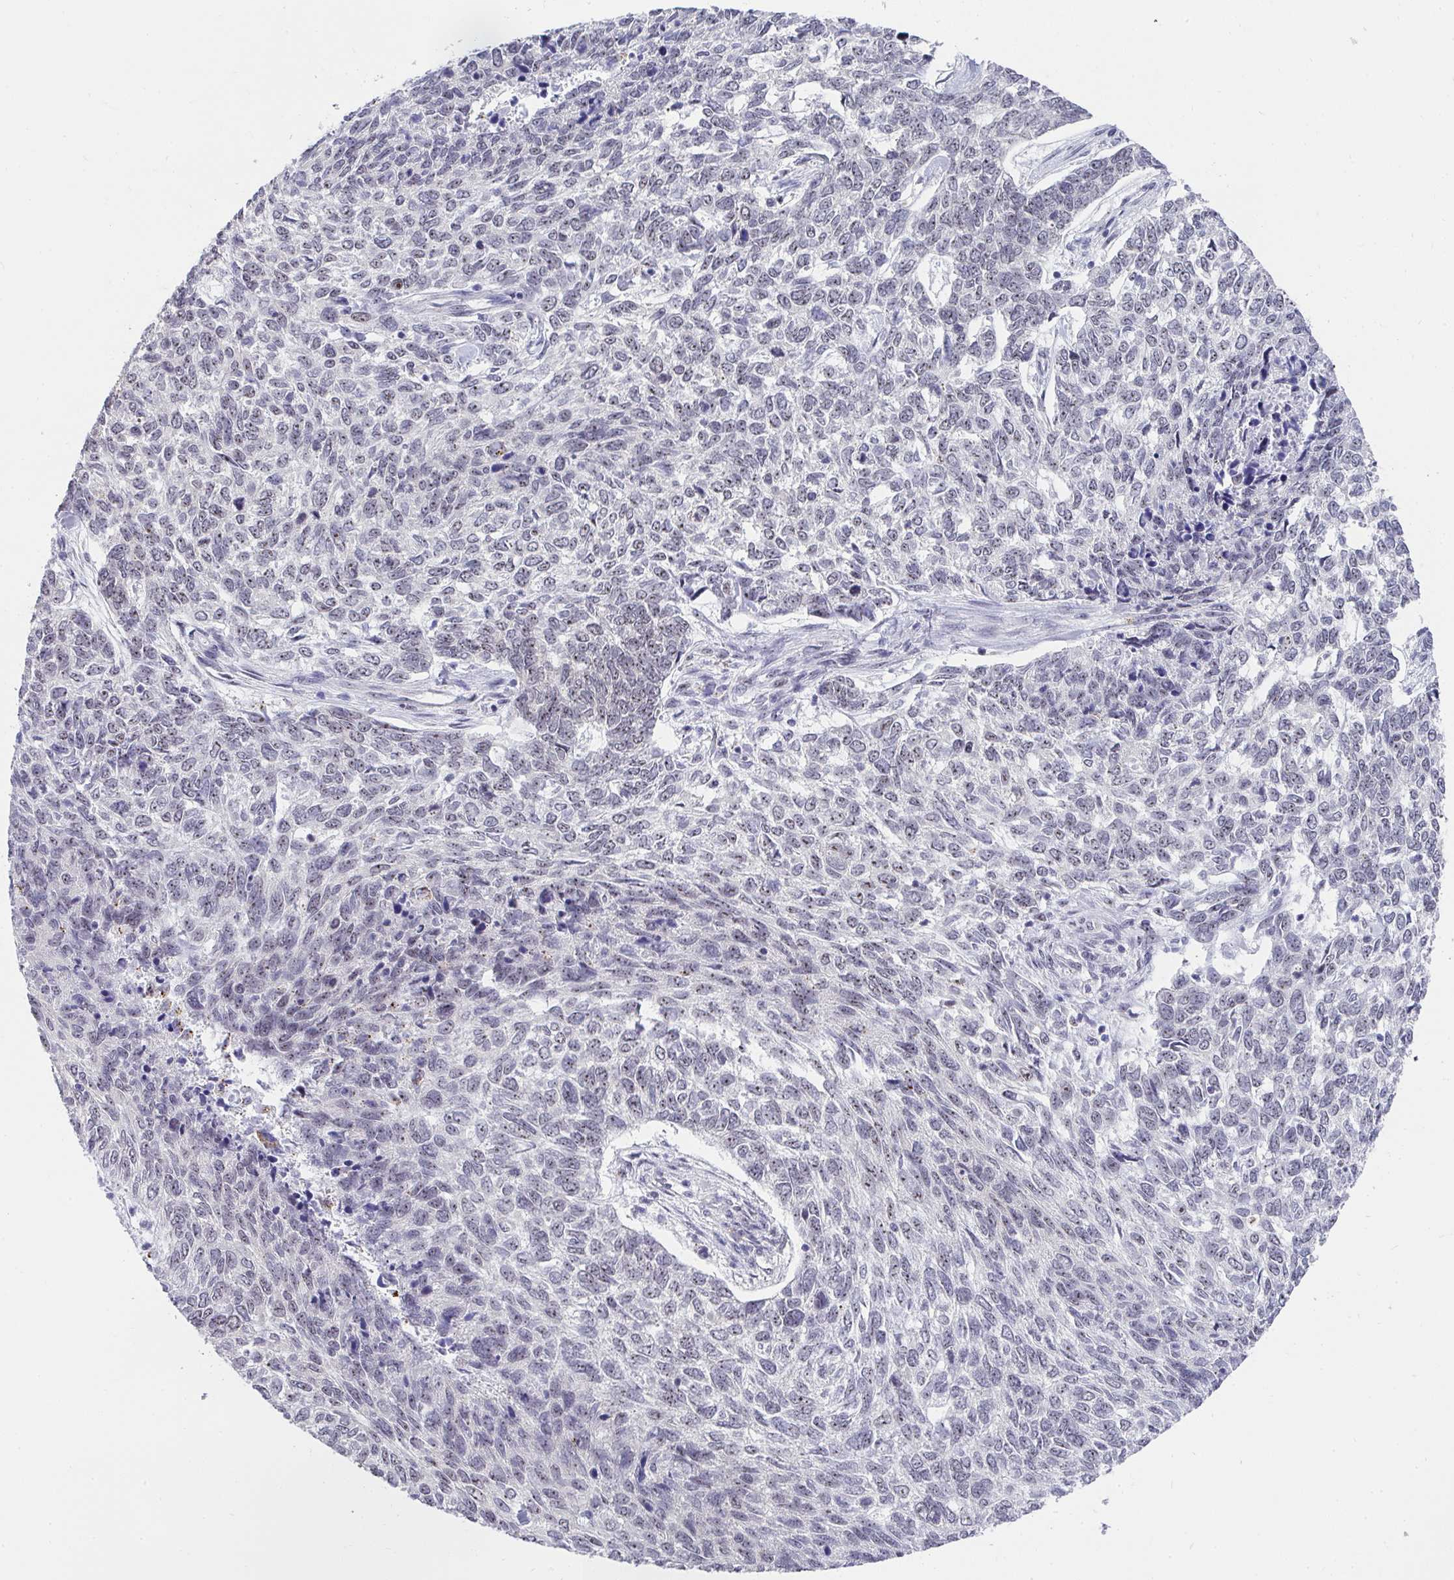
{"staining": {"intensity": "weak", "quantity": "25%-75%", "location": "nuclear"}, "tissue": "skin cancer", "cell_type": "Tumor cells", "image_type": "cancer", "snomed": [{"axis": "morphology", "description": "Basal cell carcinoma"}, {"axis": "topography", "description": "Skin"}], "caption": "Tumor cells demonstrate low levels of weak nuclear positivity in about 25%-75% of cells in basal cell carcinoma (skin).", "gene": "HIRA", "patient": {"sex": "female", "age": 65}}